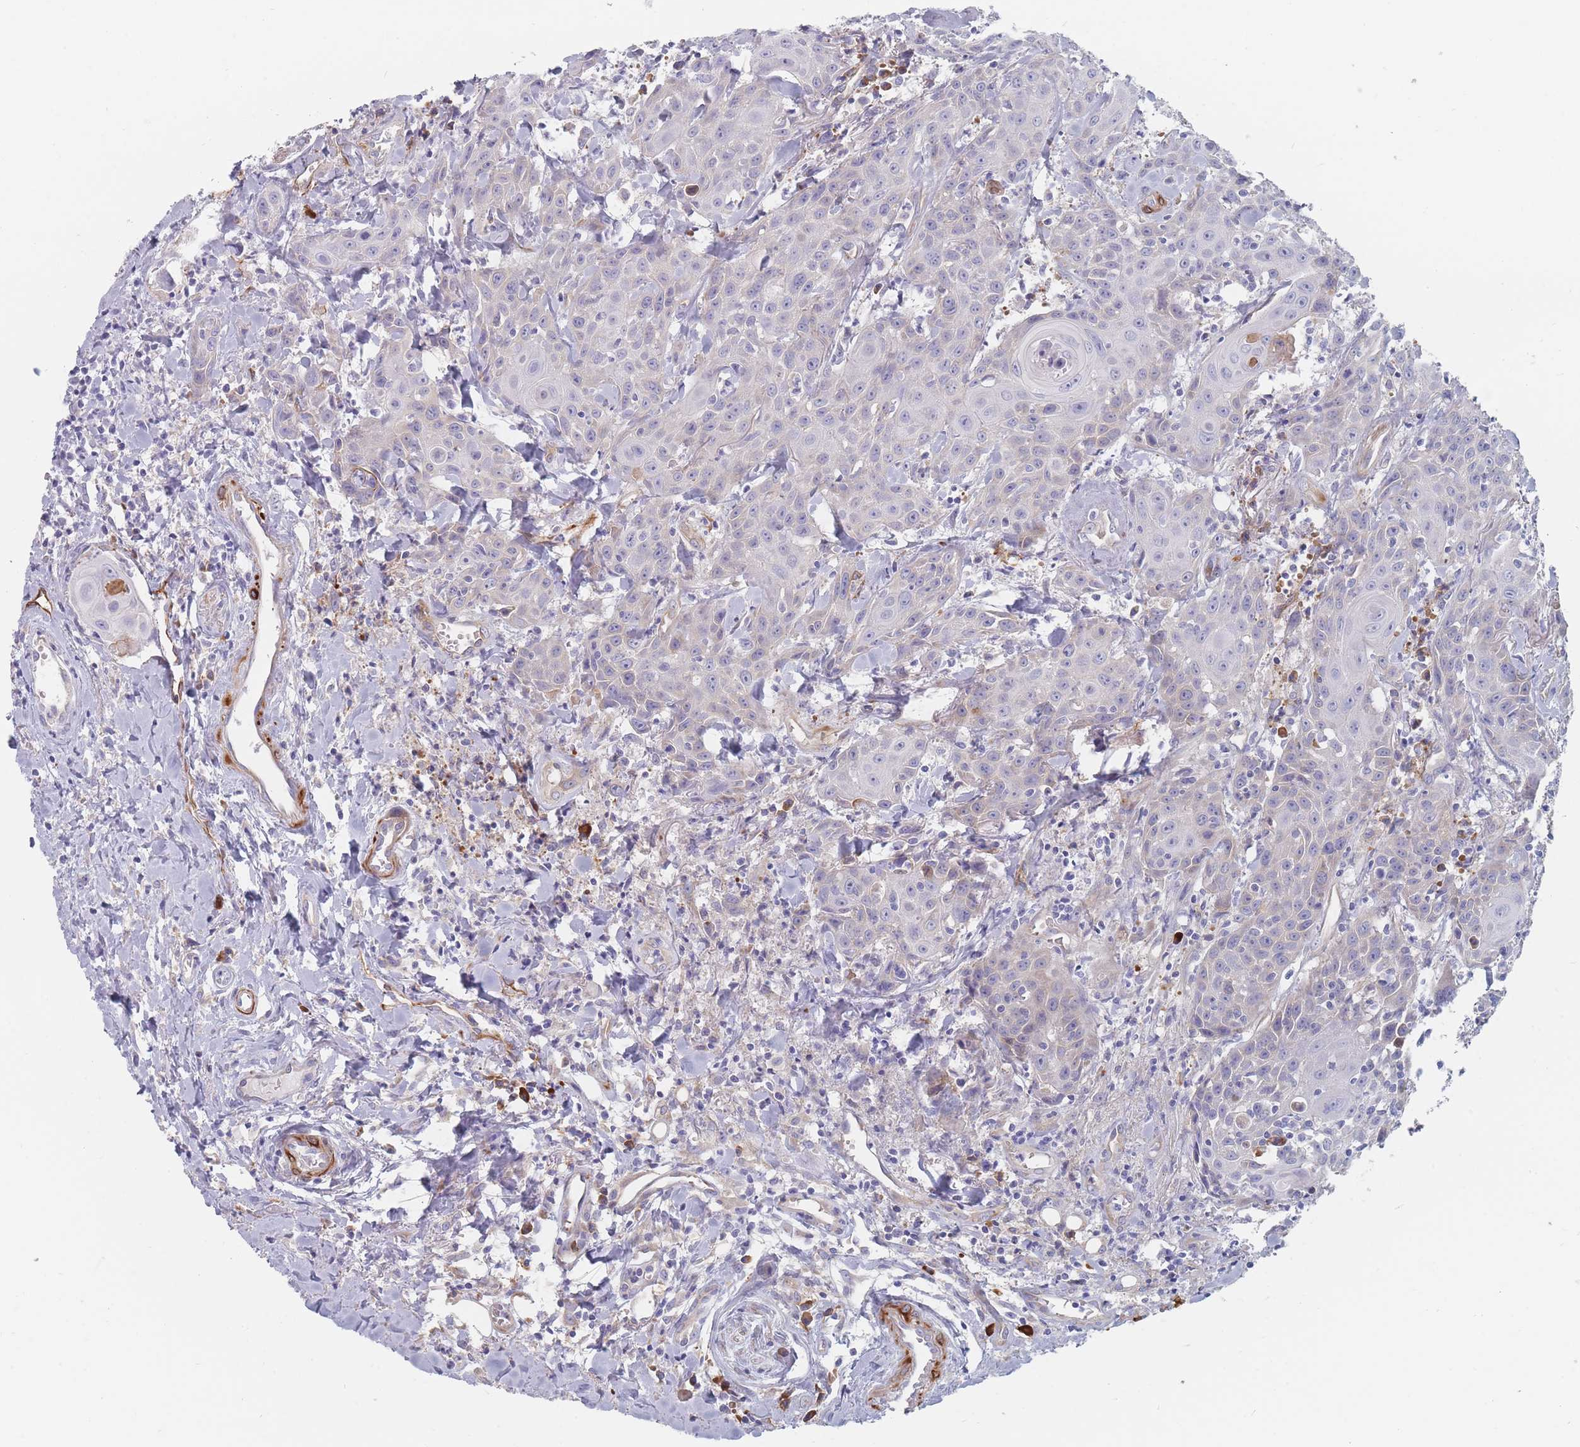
{"staining": {"intensity": "negative", "quantity": "none", "location": "none"}, "tissue": "head and neck cancer", "cell_type": "Tumor cells", "image_type": "cancer", "snomed": [{"axis": "morphology", "description": "Squamous cell carcinoma, NOS"}, {"axis": "topography", "description": "Oral tissue"}, {"axis": "topography", "description": "Head-Neck"}], "caption": "Tumor cells show no significant protein expression in head and neck cancer.", "gene": "ERBIN", "patient": {"sex": "female", "age": 82}}